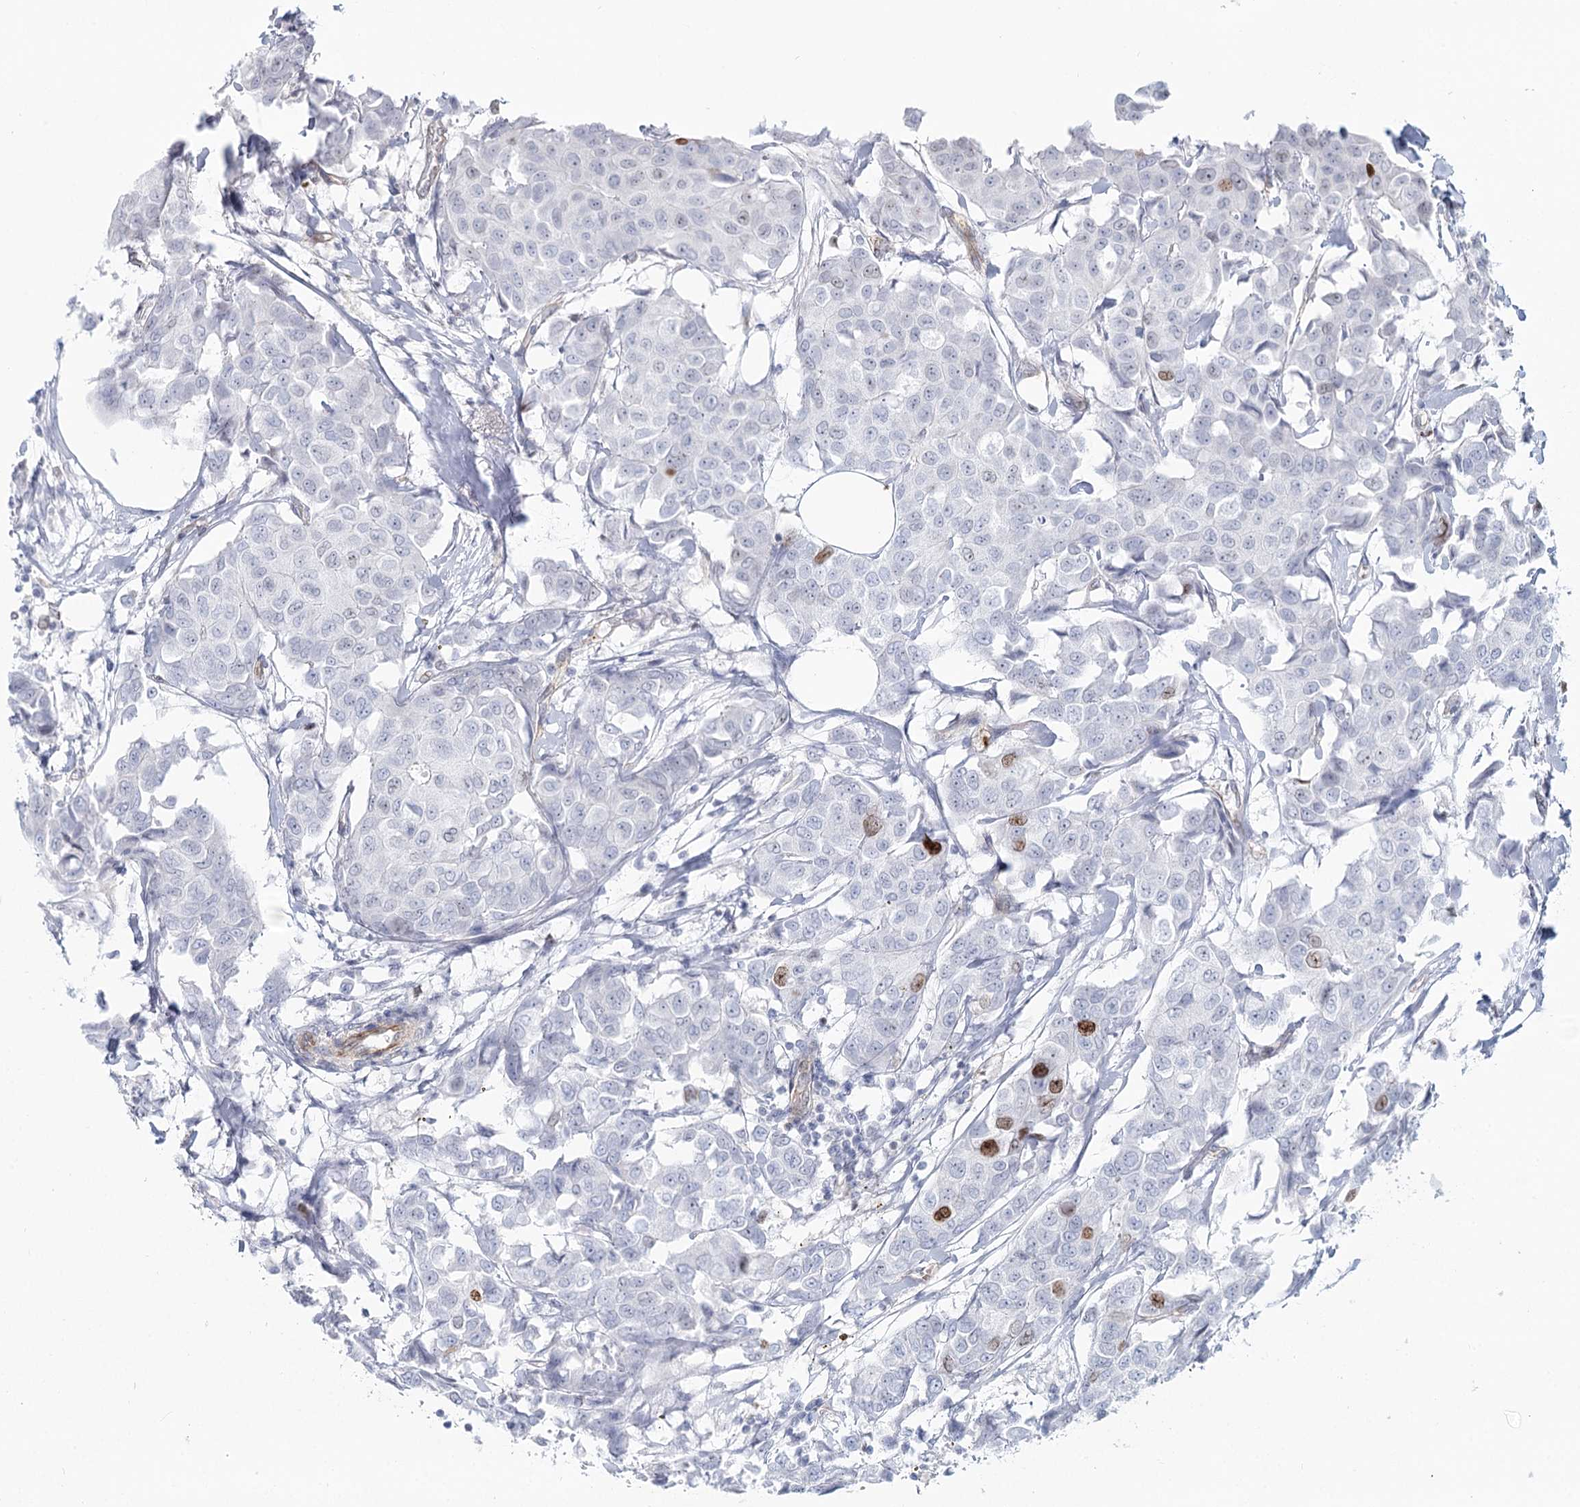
{"staining": {"intensity": "moderate", "quantity": "<25%", "location": "nuclear"}, "tissue": "breast cancer", "cell_type": "Tumor cells", "image_type": "cancer", "snomed": [{"axis": "morphology", "description": "Duct carcinoma"}, {"axis": "topography", "description": "Breast"}], "caption": "Immunohistochemical staining of human breast intraductal carcinoma displays low levels of moderate nuclear protein staining in about <25% of tumor cells. (DAB (3,3'-diaminobenzidine) IHC, brown staining for protein, blue staining for nuclei).", "gene": "ZFYVE28", "patient": {"sex": "female", "age": 80}}